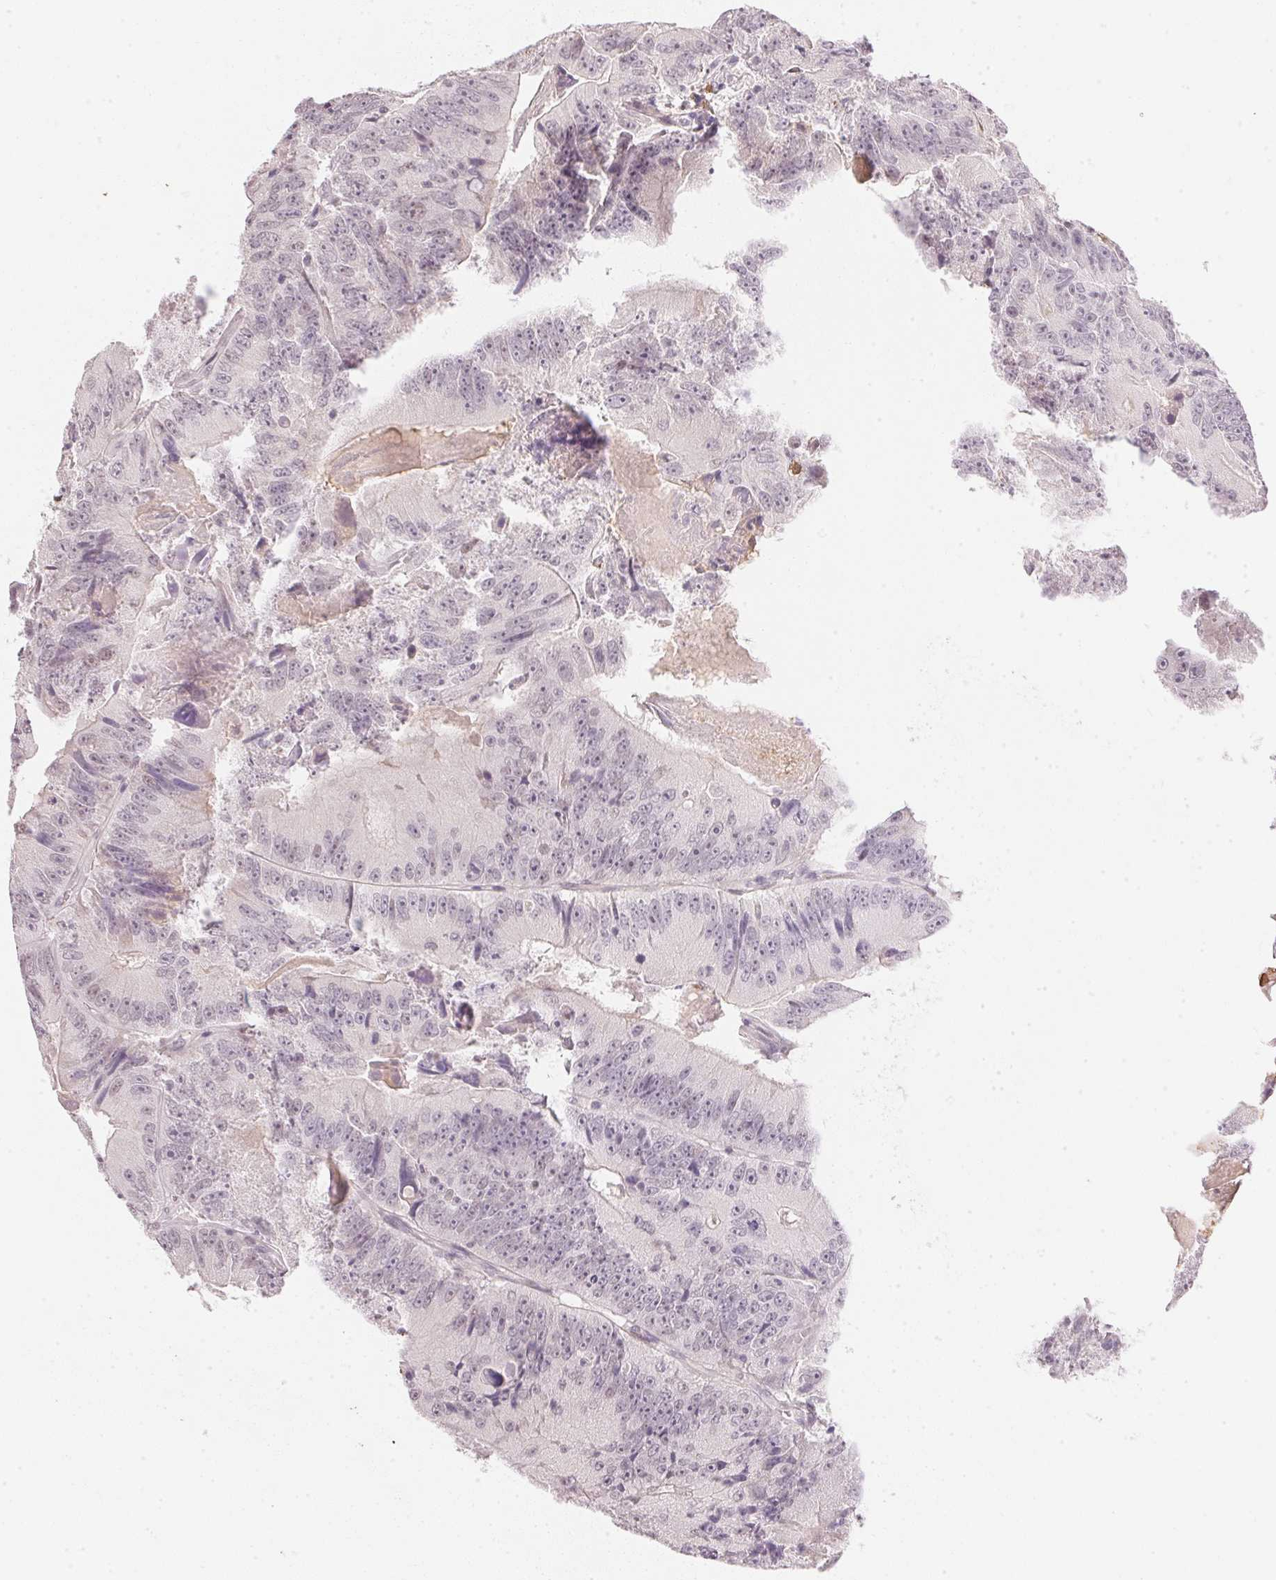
{"staining": {"intensity": "negative", "quantity": "none", "location": "none"}, "tissue": "colorectal cancer", "cell_type": "Tumor cells", "image_type": "cancer", "snomed": [{"axis": "morphology", "description": "Adenocarcinoma, NOS"}, {"axis": "topography", "description": "Colon"}], "caption": "Tumor cells show no significant staining in colorectal cancer.", "gene": "FNDC4", "patient": {"sex": "female", "age": 86}}